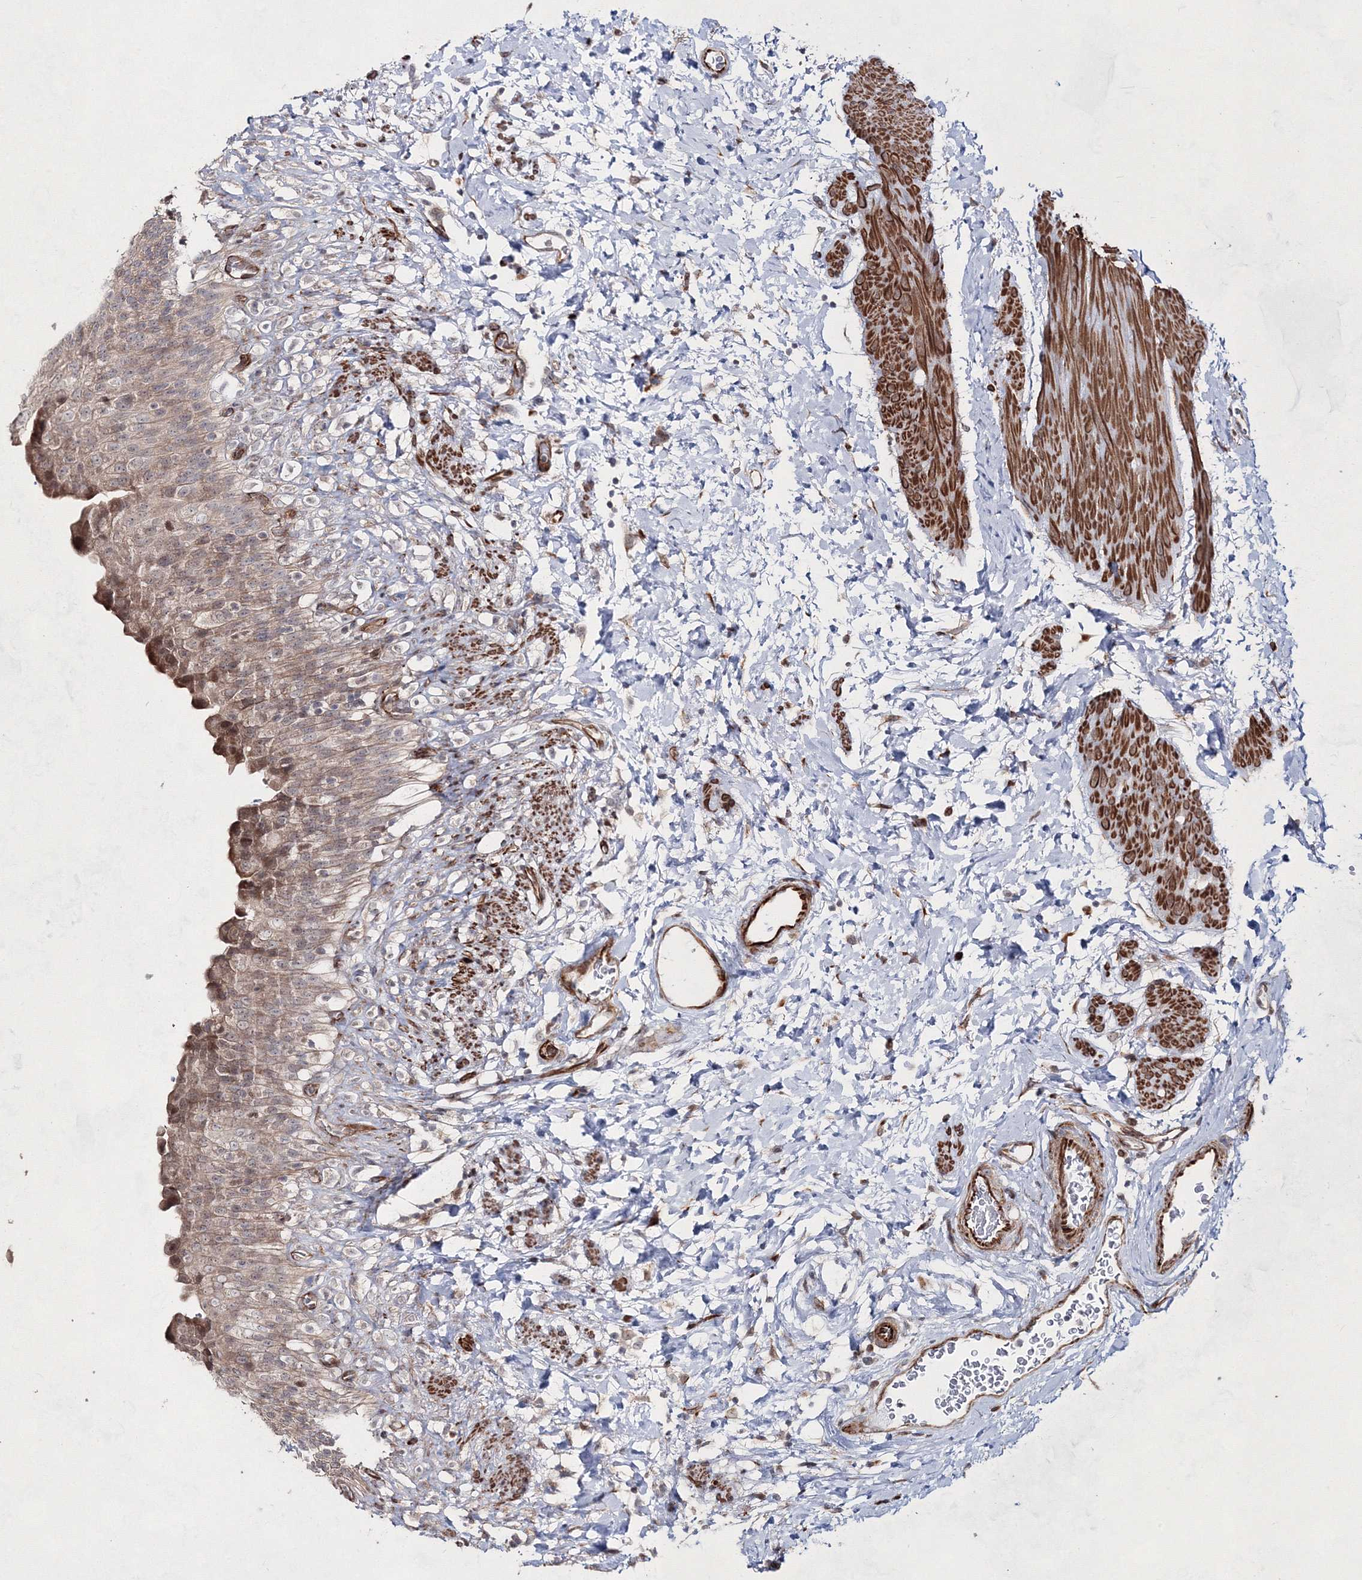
{"staining": {"intensity": "moderate", "quantity": "<25%", "location": "cytoplasmic/membranous,nuclear"}, "tissue": "urinary bladder", "cell_type": "Urothelial cells", "image_type": "normal", "snomed": [{"axis": "morphology", "description": "Normal tissue, NOS"}, {"axis": "topography", "description": "Urinary bladder"}], "caption": "A histopathology image of urinary bladder stained for a protein displays moderate cytoplasmic/membranous,nuclear brown staining in urothelial cells.", "gene": "SNIP1", "patient": {"sex": "female", "age": 79}}